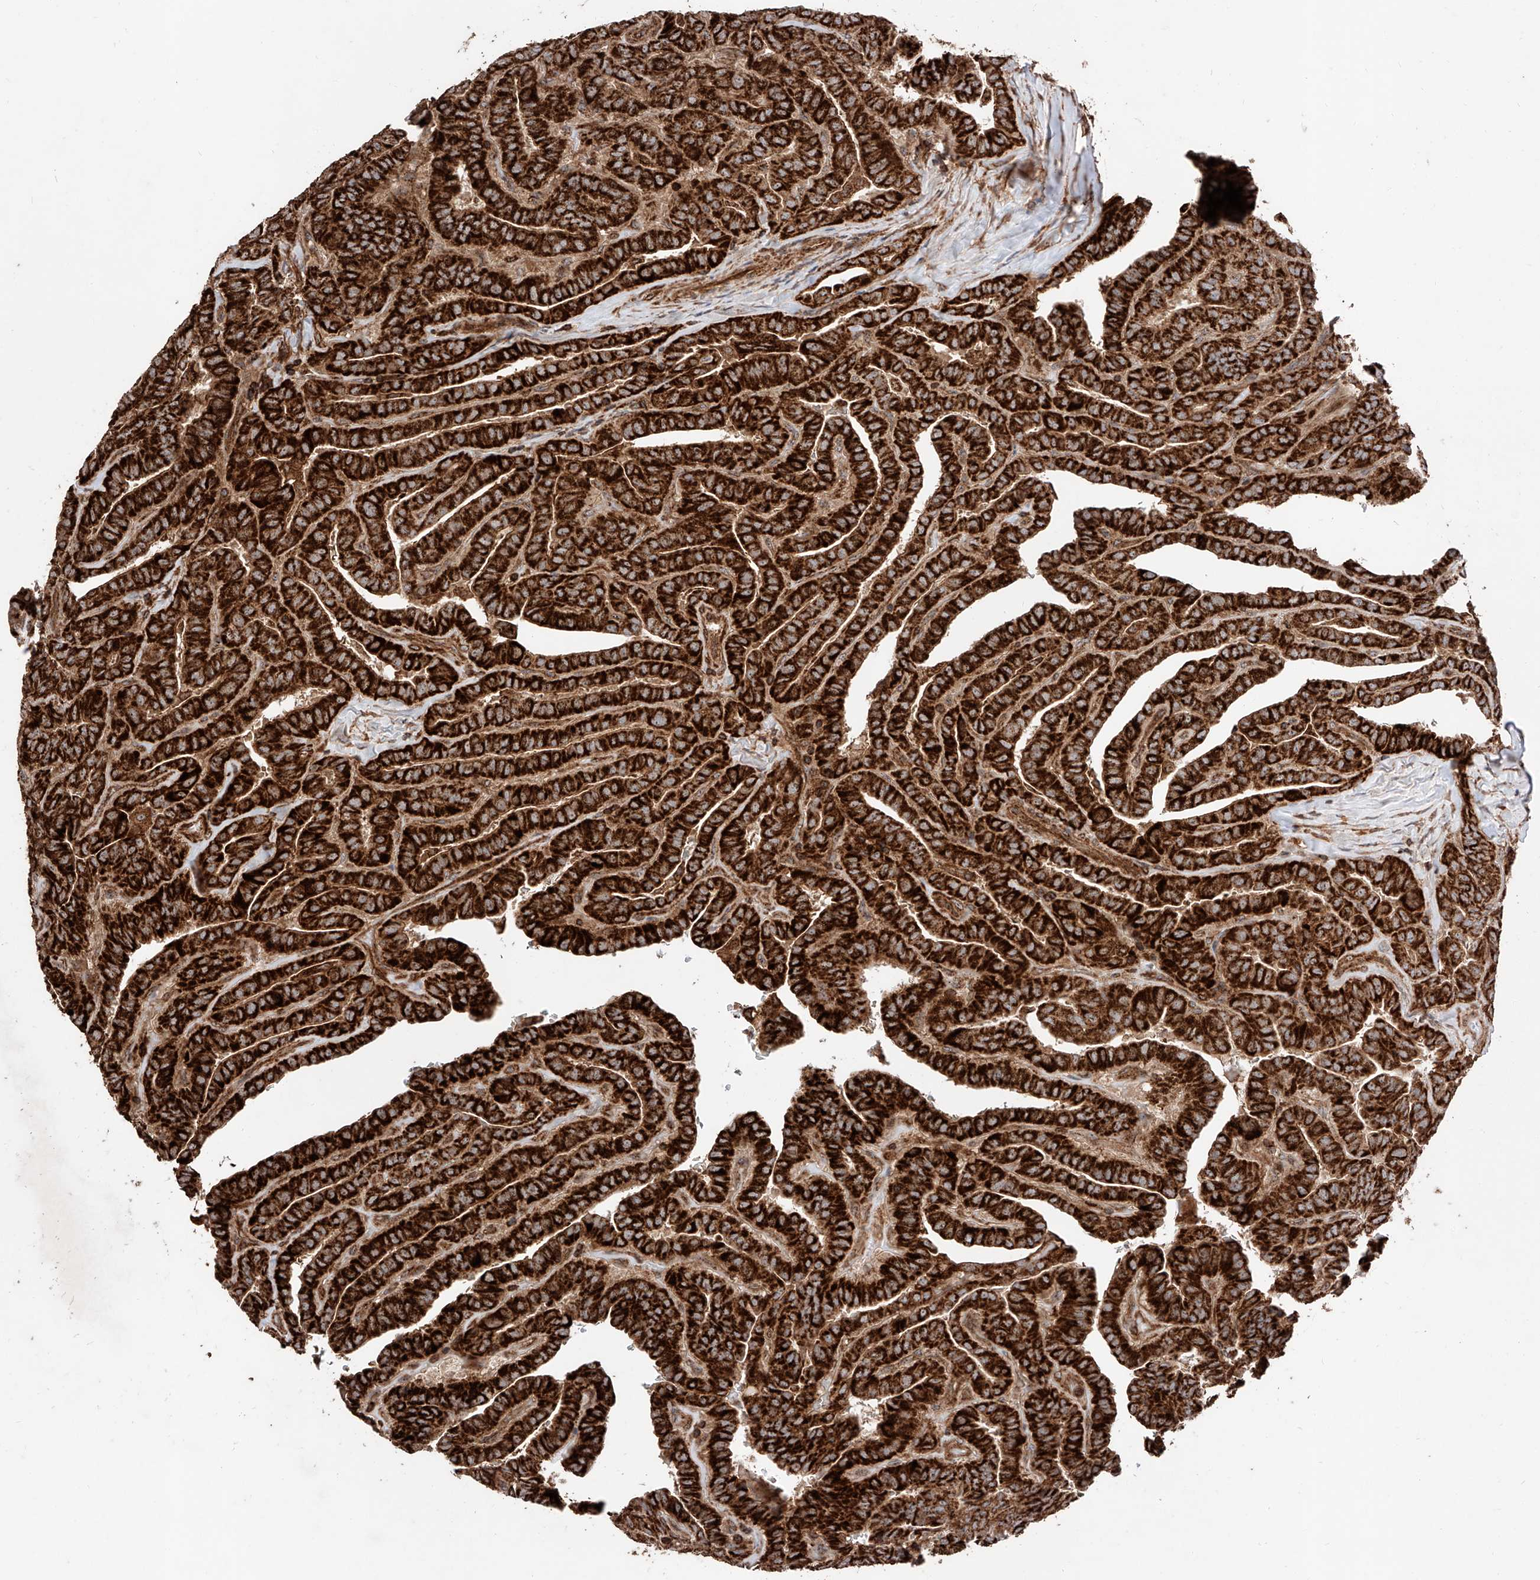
{"staining": {"intensity": "strong", "quantity": ">75%", "location": "cytoplasmic/membranous"}, "tissue": "thyroid cancer", "cell_type": "Tumor cells", "image_type": "cancer", "snomed": [{"axis": "morphology", "description": "Papillary adenocarcinoma, NOS"}, {"axis": "topography", "description": "Thyroid gland"}], "caption": "Protein analysis of papillary adenocarcinoma (thyroid) tissue reveals strong cytoplasmic/membranous expression in about >75% of tumor cells. The staining is performed using DAB (3,3'-diaminobenzidine) brown chromogen to label protein expression. The nuclei are counter-stained blue using hematoxylin.", "gene": "PISD", "patient": {"sex": "male", "age": 77}}